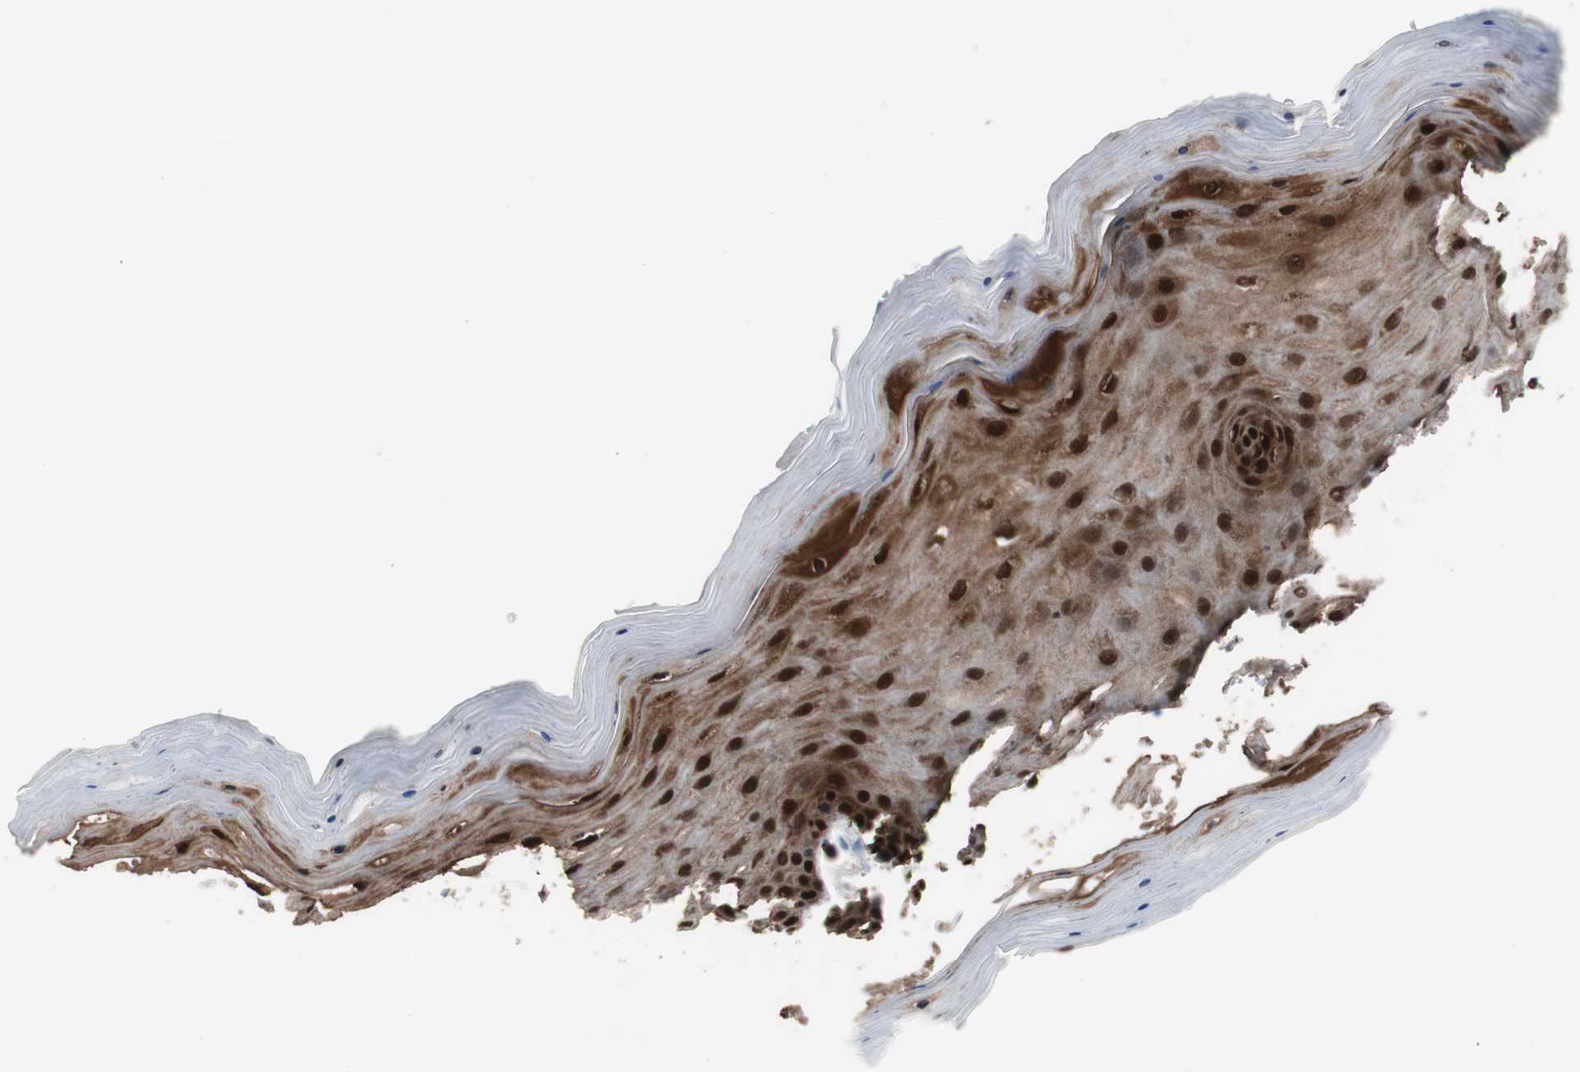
{"staining": {"intensity": "moderate", "quantity": "25%-75%", "location": "cytoplasmic/membranous,nuclear"}, "tissue": "cervix", "cell_type": "Glandular cells", "image_type": "normal", "snomed": [{"axis": "morphology", "description": "Normal tissue, NOS"}, {"axis": "topography", "description": "Cervix"}], "caption": "The histopathology image reveals staining of normal cervix, revealing moderate cytoplasmic/membranous,nuclear protein expression (brown color) within glandular cells. (DAB (3,3'-diaminobenzidine) = brown stain, brightfield microscopy at high magnification).", "gene": "IL18", "patient": {"sex": "female", "age": 55}}